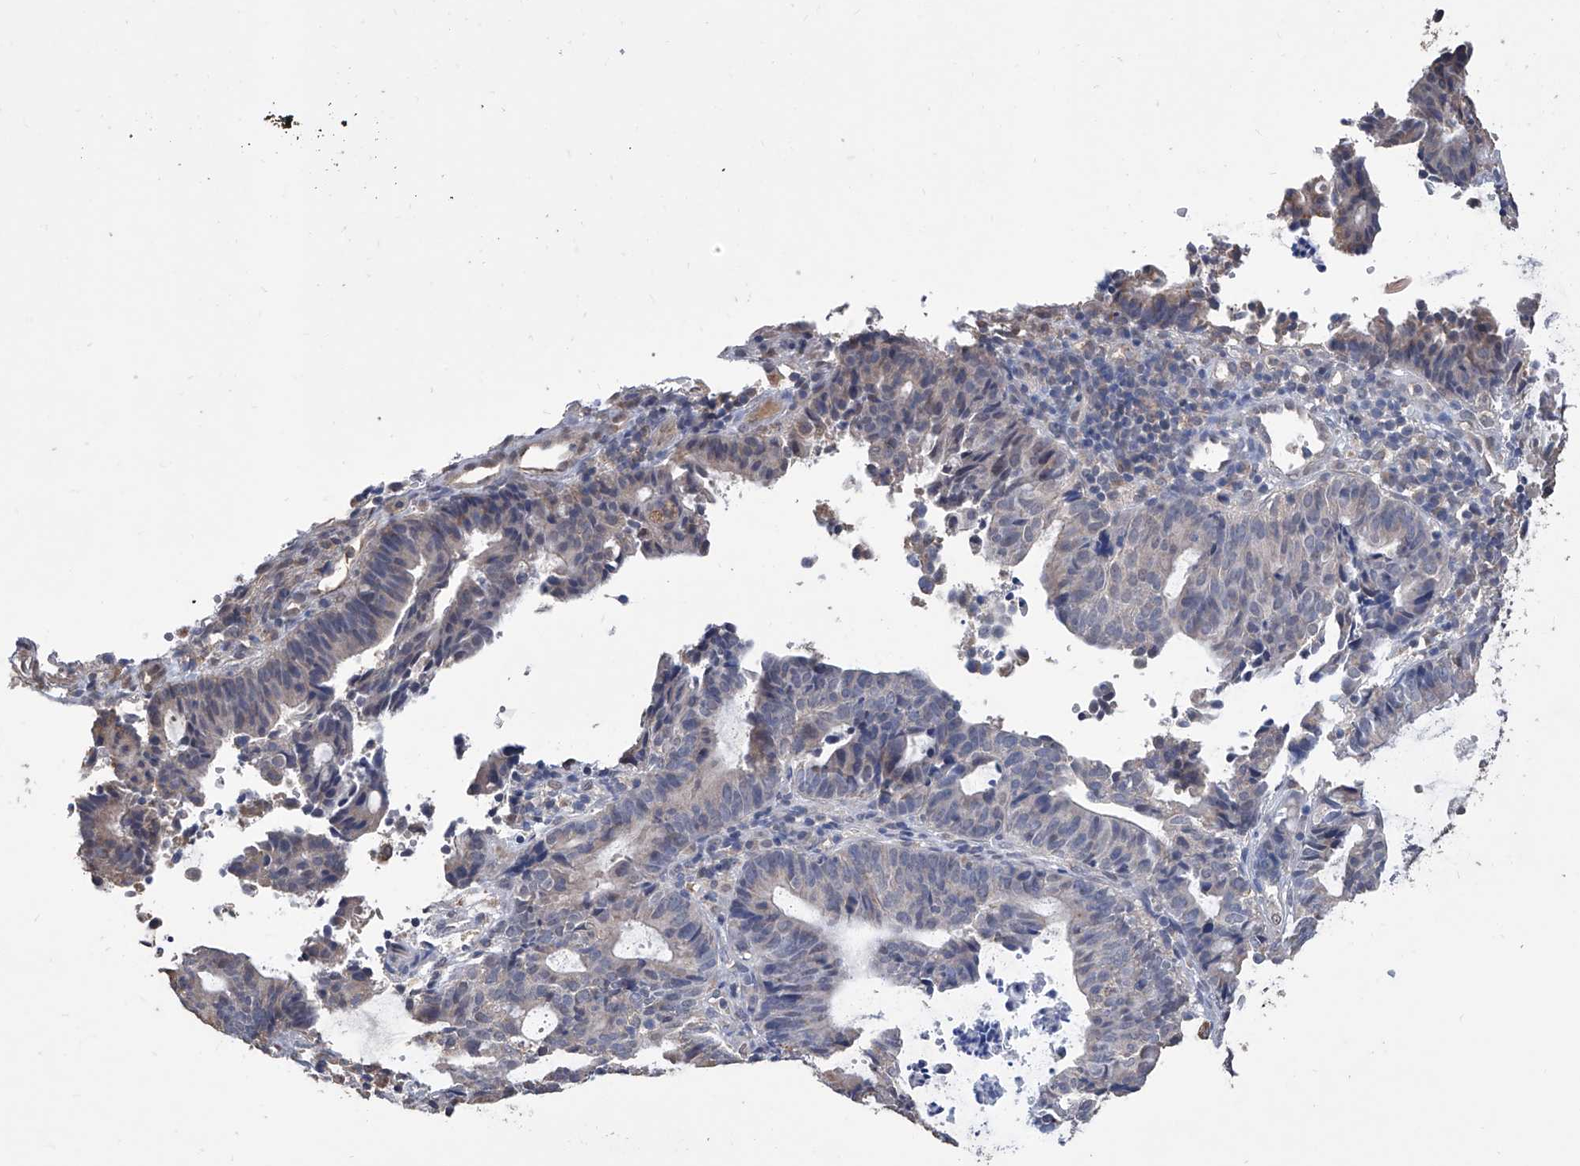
{"staining": {"intensity": "negative", "quantity": "none", "location": "none"}, "tissue": "endometrial cancer", "cell_type": "Tumor cells", "image_type": "cancer", "snomed": [{"axis": "morphology", "description": "Adenocarcinoma, NOS"}, {"axis": "topography", "description": "Uterus"}], "caption": "Immunohistochemistry of human adenocarcinoma (endometrial) reveals no expression in tumor cells.", "gene": "GPT", "patient": {"sex": "female", "age": 83}}